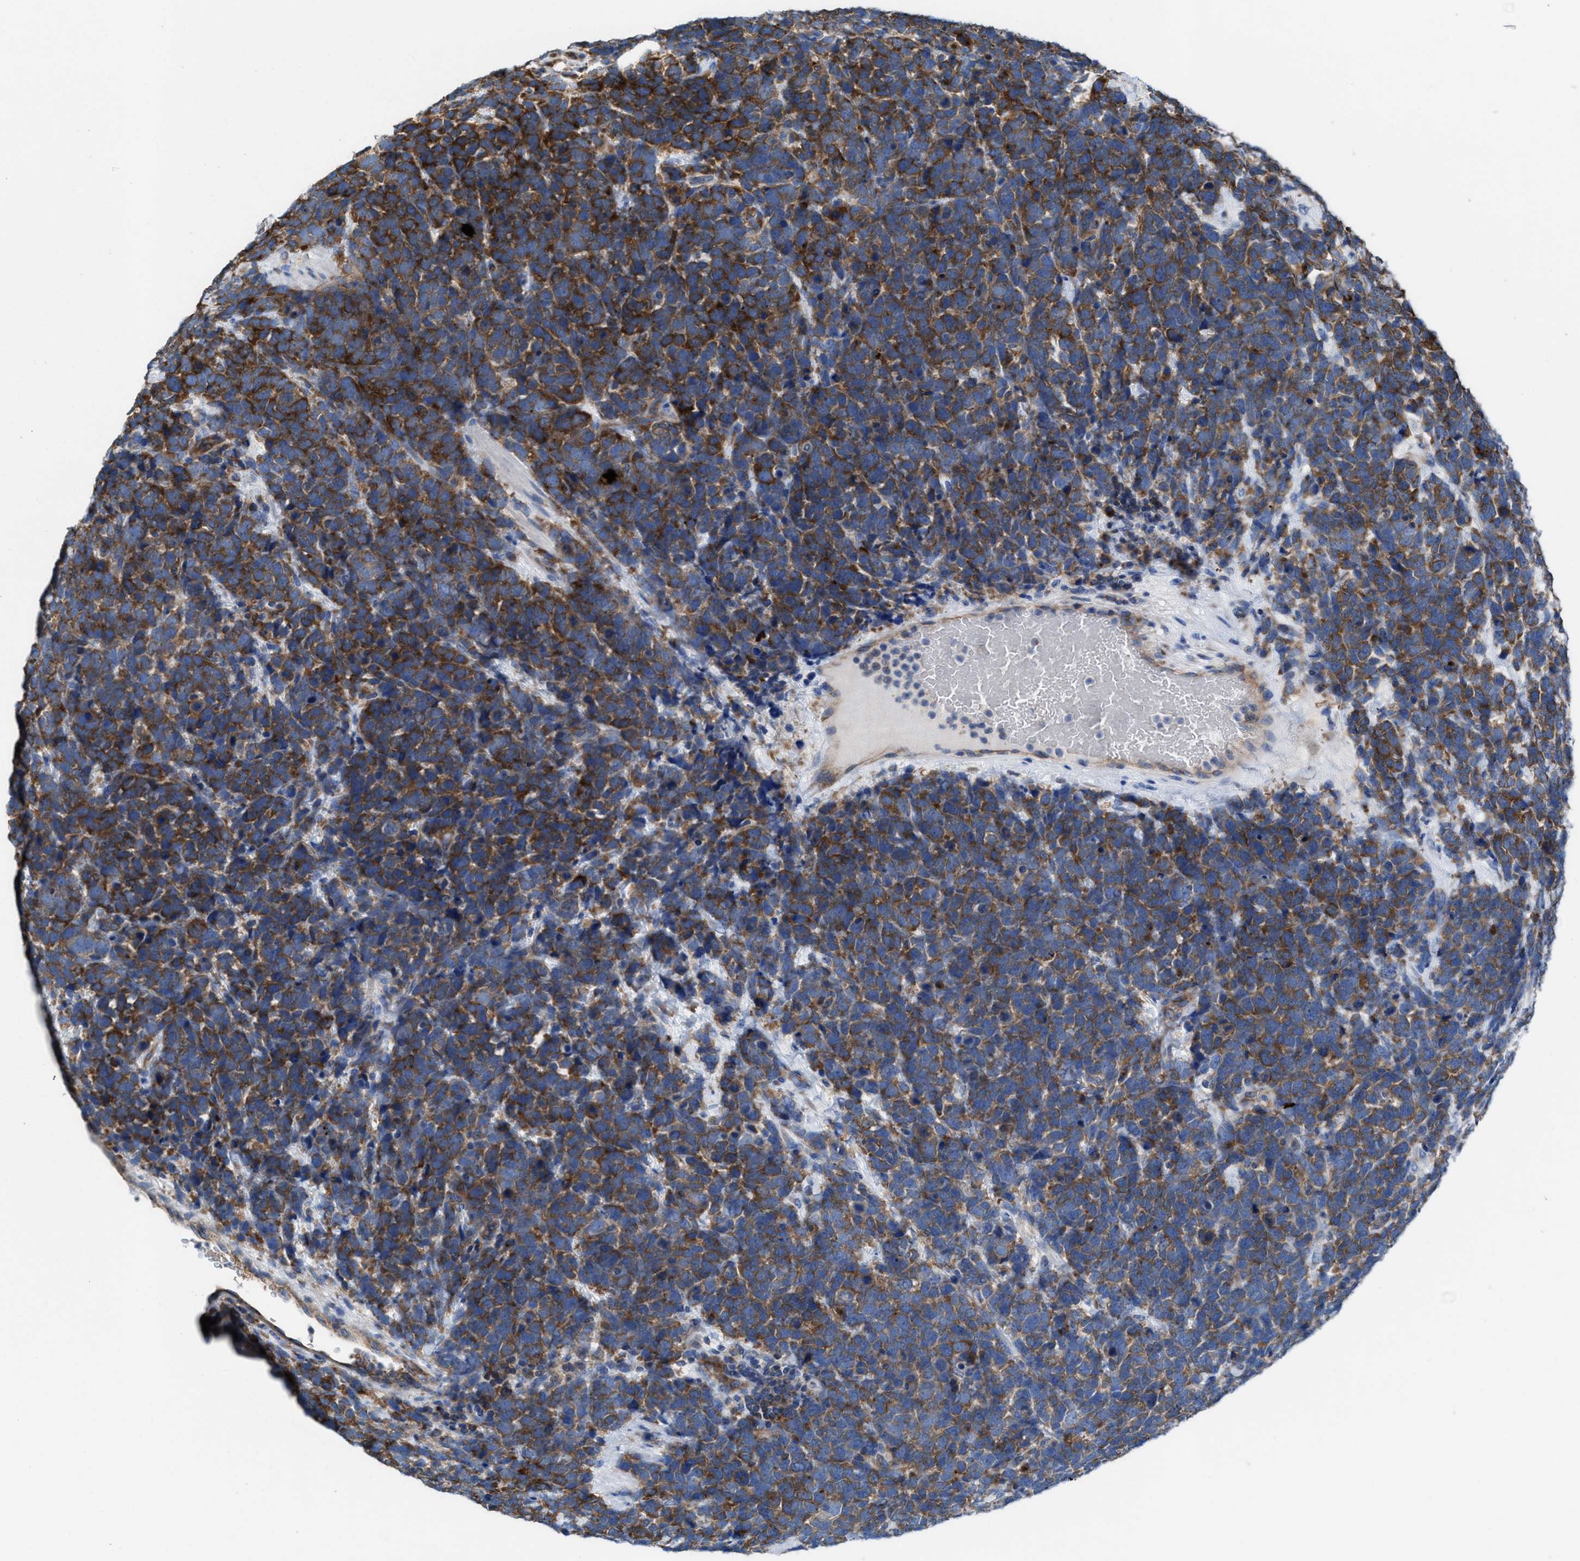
{"staining": {"intensity": "moderate", "quantity": ">75%", "location": "cytoplasmic/membranous"}, "tissue": "urothelial cancer", "cell_type": "Tumor cells", "image_type": "cancer", "snomed": [{"axis": "morphology", "description": "Urothelial carcinoma, High grade"}, {"axis": "topography", "description": "Urinary bladder"}], "caption": "DAB immunohistochemical staining of high-grade urothelial carcinoma displays moderate cytoplasmic/membranous protein staining in about >75% of tumor cells.", "gene": "NYAP1", "patient": {"sex": "female", "age": 82}}